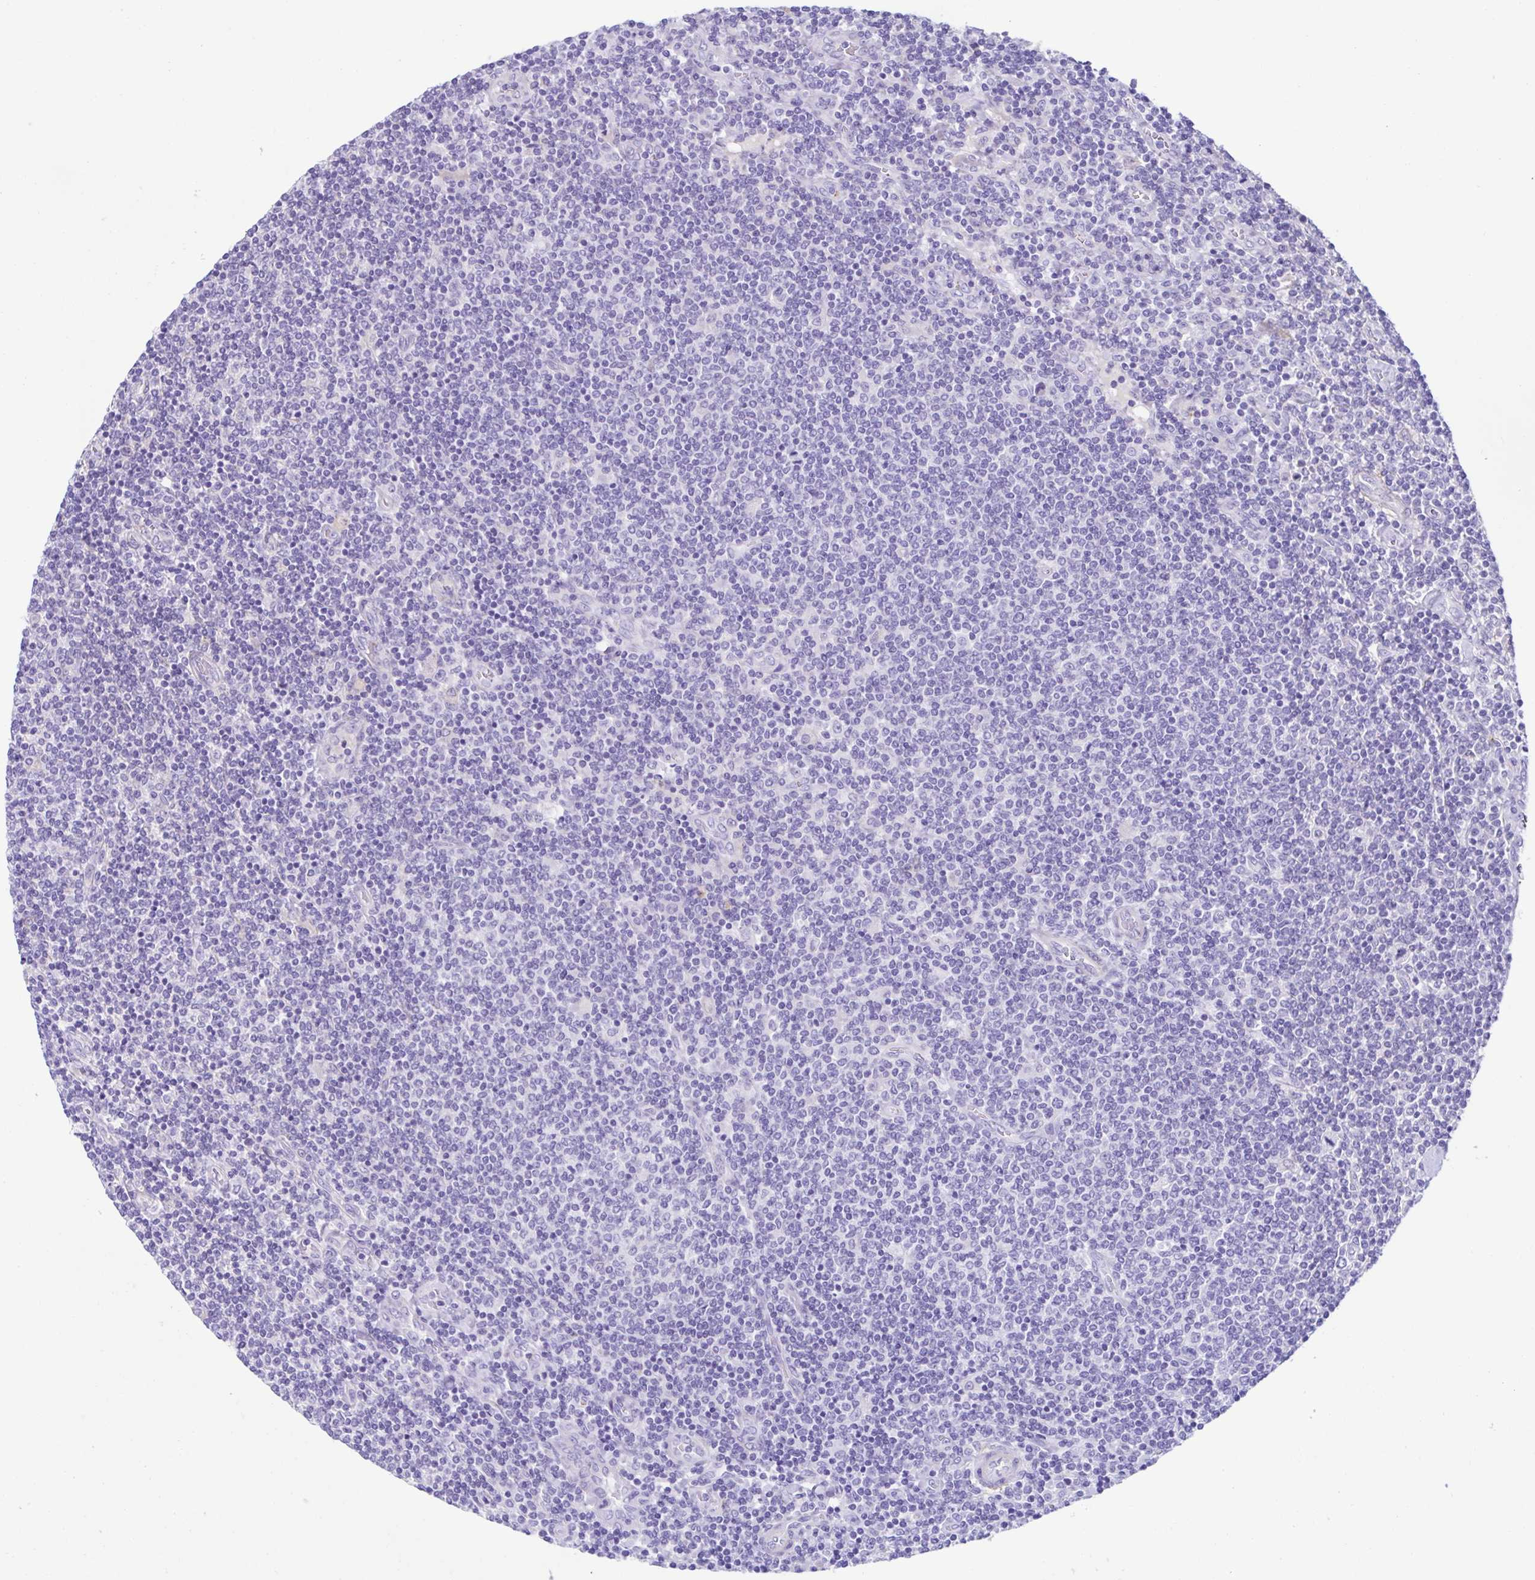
{"staining": {"intensity": "negative", "quantity": "none", "location": "none"}, "tissue": "lymphoma", "cell_type": "Tumor cells", "image_type": "cancer", "snomed": [{"axis": "morphology", "description": "Malignant lymphoma, non-Hodgkin's type, Low grade"}, {"axis": "topography", "description": "Lymph node"}], "caption": "Lymphoma was stained to show a protein in brown. There is no significant positivity in tumor cells.", "gene": "CYP11B1", "patient": {"sex": "male", "age": 52}}